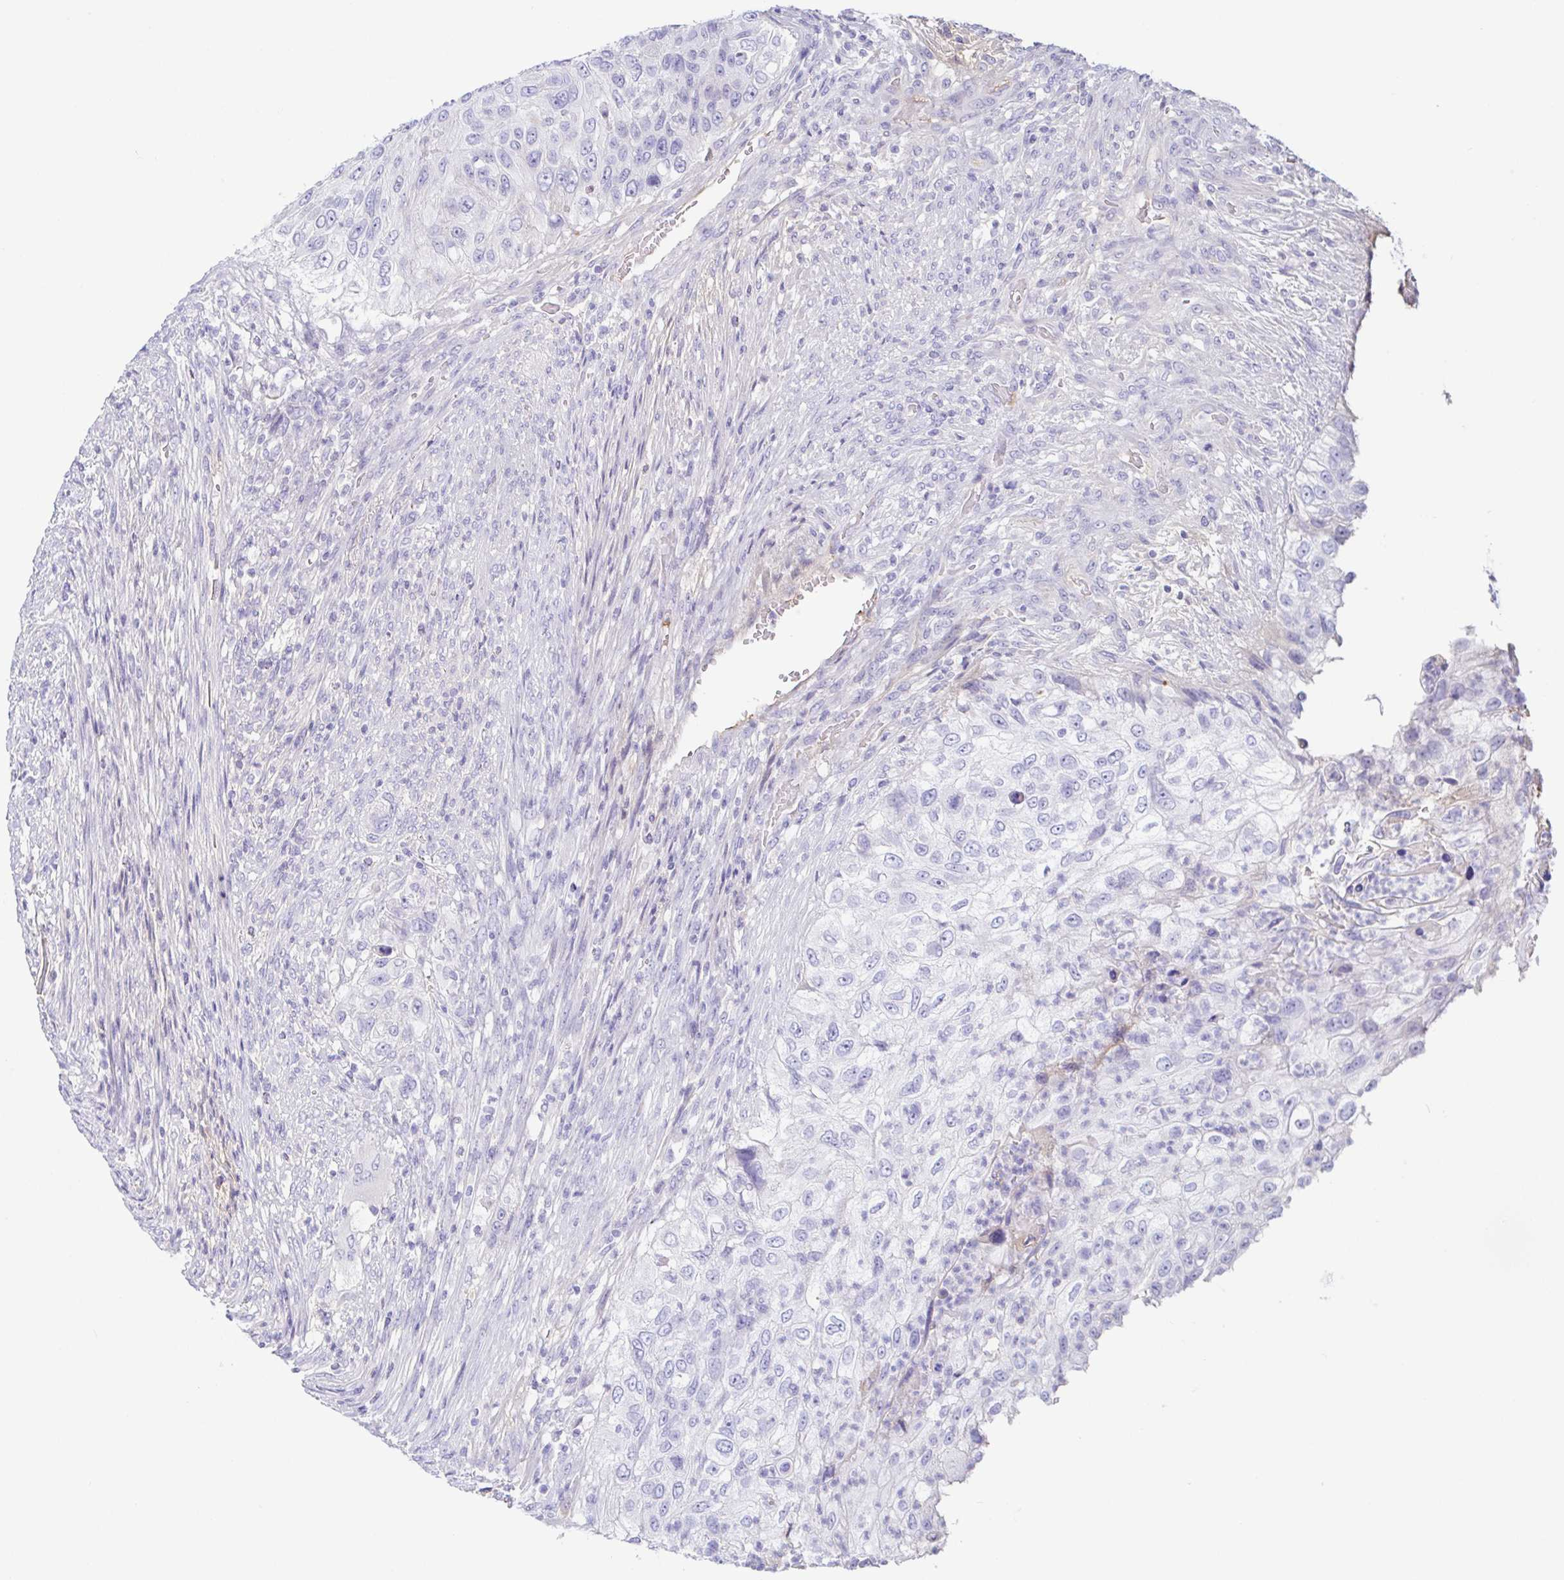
{"staining": {"intensity": "negative", "quantity": "none", "location": "none"}, "tissue": "urothelial cancer", "cell_type": "Tumor cells", "image_type": "cancer", "snomed": [{"axis": "morphology", "description": "Urothelial carcinoma, High grade"}, {"axis": "topography", "description": "Urinary bladder"}], "caption": "There is no significant staining in tumor cells of high-grade urothelial carcinoma. (Brightfield microscopy of DAB (3,3'-diaminobenzidine) immunohistochemistry (IHC) at high magnification).", "gene": "SAA4", "patient": {"sex": "female", "age": 60}}